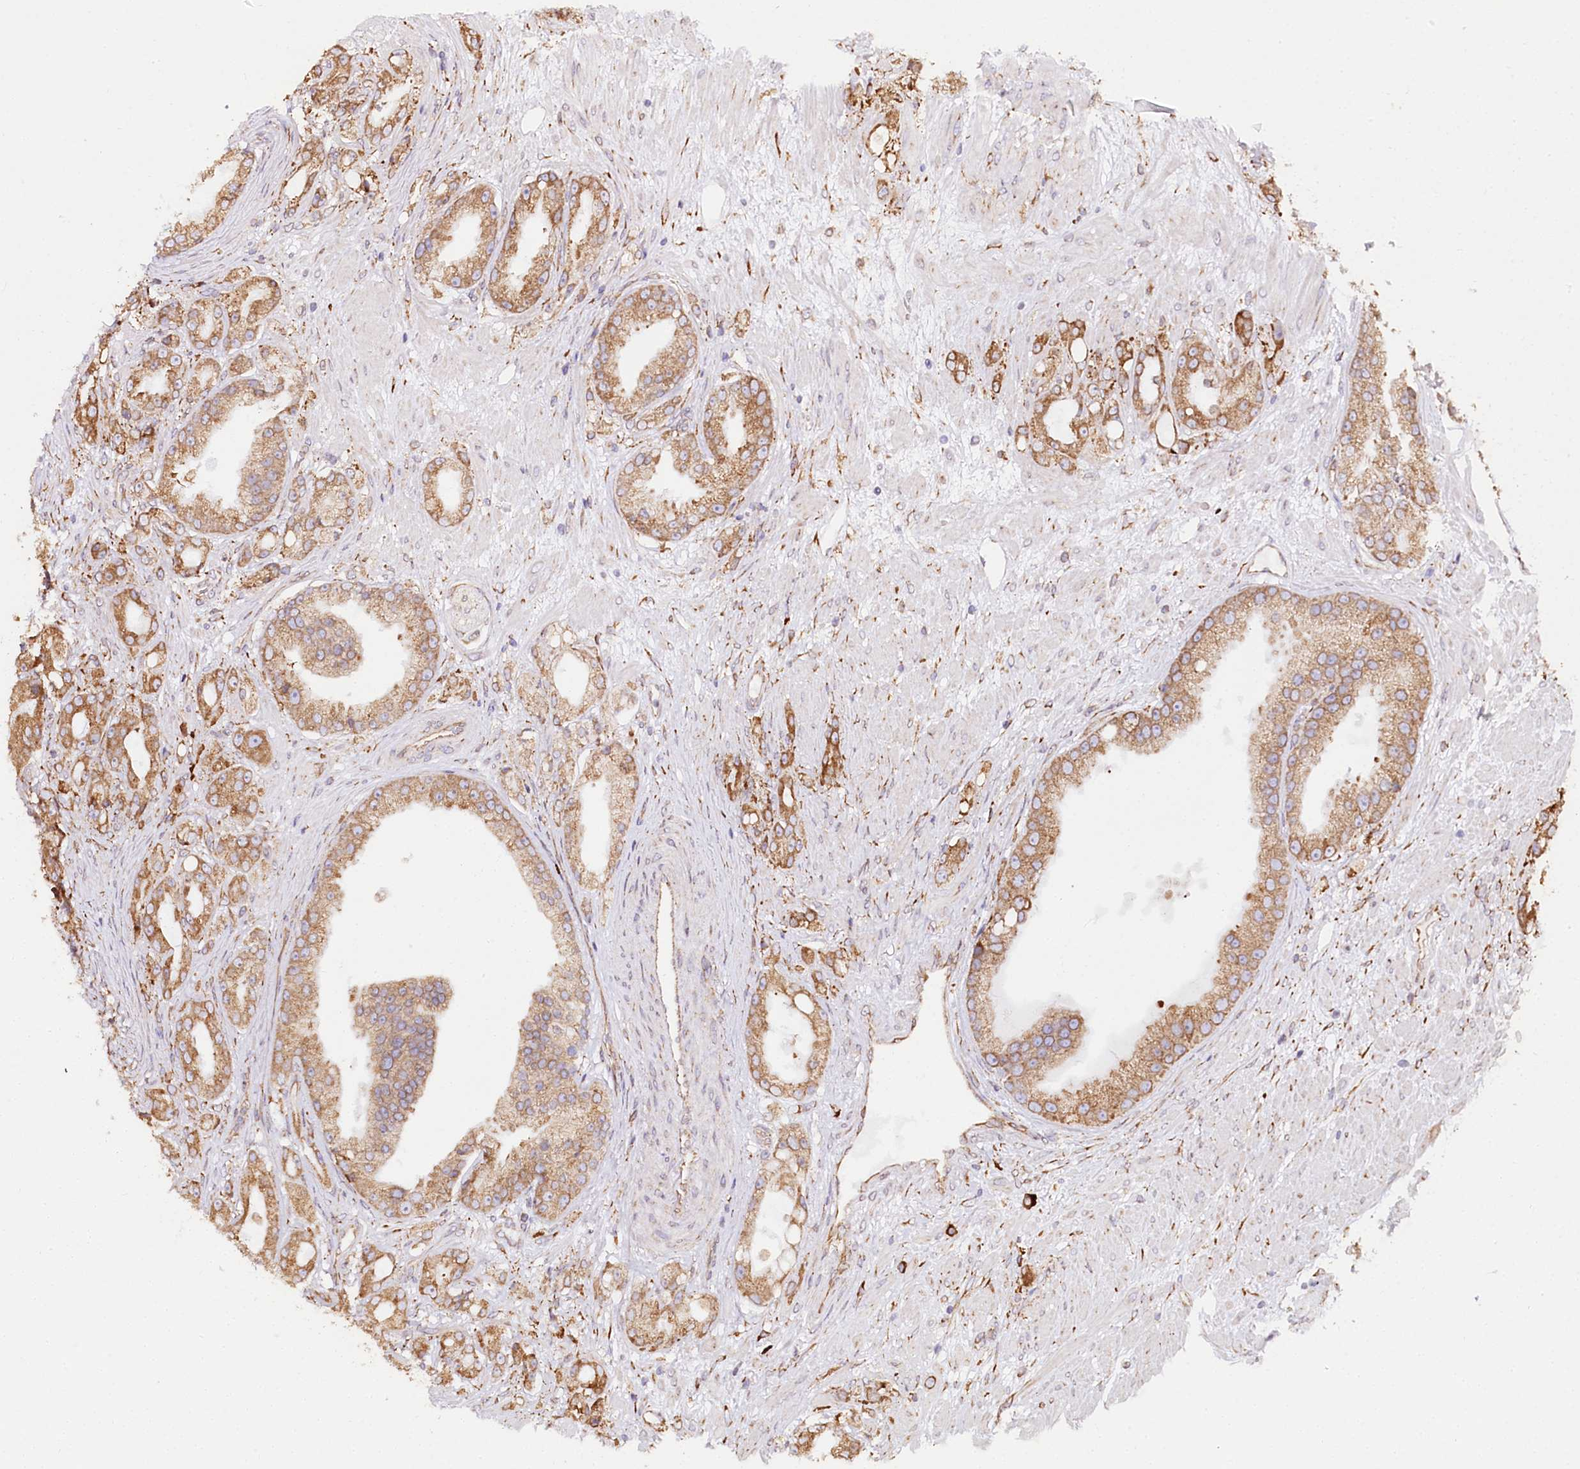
{"staining": {"intensity": "moderate", "quantity": ">75%", "location": "cytoplasmic/membranous"}, "tissue": "prostate cancer", "cell_type": "Tumor cells", "image_type": "cancer", "snomed": [{"axis": "morphology", "description": "Adenocarcinoma, Low grade"}, {"axis": "topography", "description": "Prostate"}], "caption": "Immunohistochemical staining of human prostate cancer (low-grade adenocarcinoma) exhibits medium levels of moderate cytoplasmic/membranous protein positivity in about >75% of tumor cells.", "gene": "CNPY2", "patient": {"sex": "male", "age": 67}}